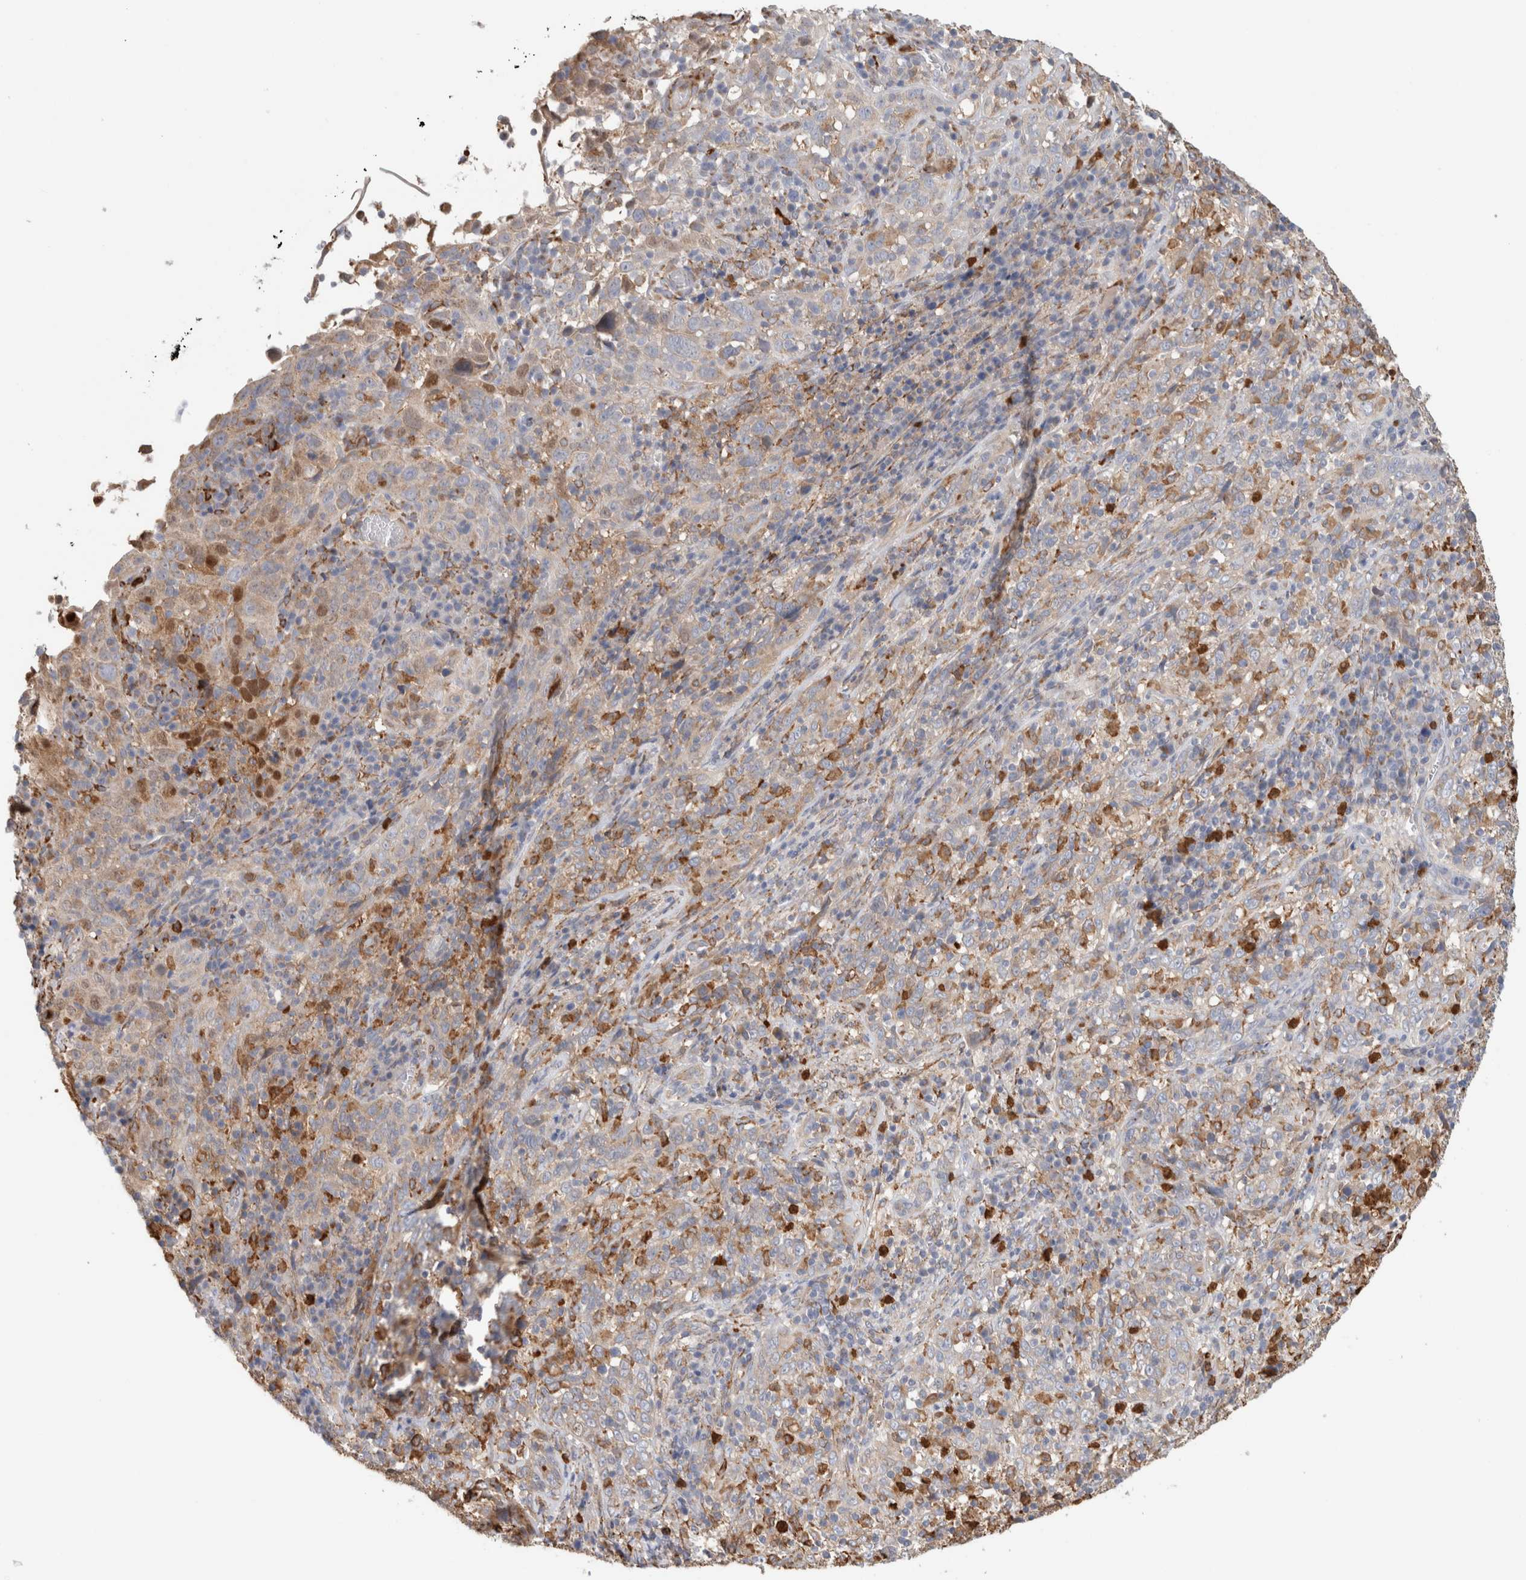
{"staining": {"intensity": "weak", "quantity": "25%-75%", "location": "cytoplasmic/membranous"}, "tissue": "cervical cancer", "cell_type": "Tumor cells", "image_type": "cancer", "snomed": [{"axis": "morphology", "description": "Squamous cell carcinoma, NOS"}, {"axis": "topography", "description": "Cervix"}], "caption": "Immunohistochemical staining of cervical cancer demonstrates low levels of weak cytoplasmic/membranous protein positivity in approximately 25%-75% of tumor cells. (DAB (3,3'-diaminobenzidine) = brown stain, brightfield microscopy at high magnification).", "gene": "P4HA1", "patient": {"sex": "female", "age": 46}}